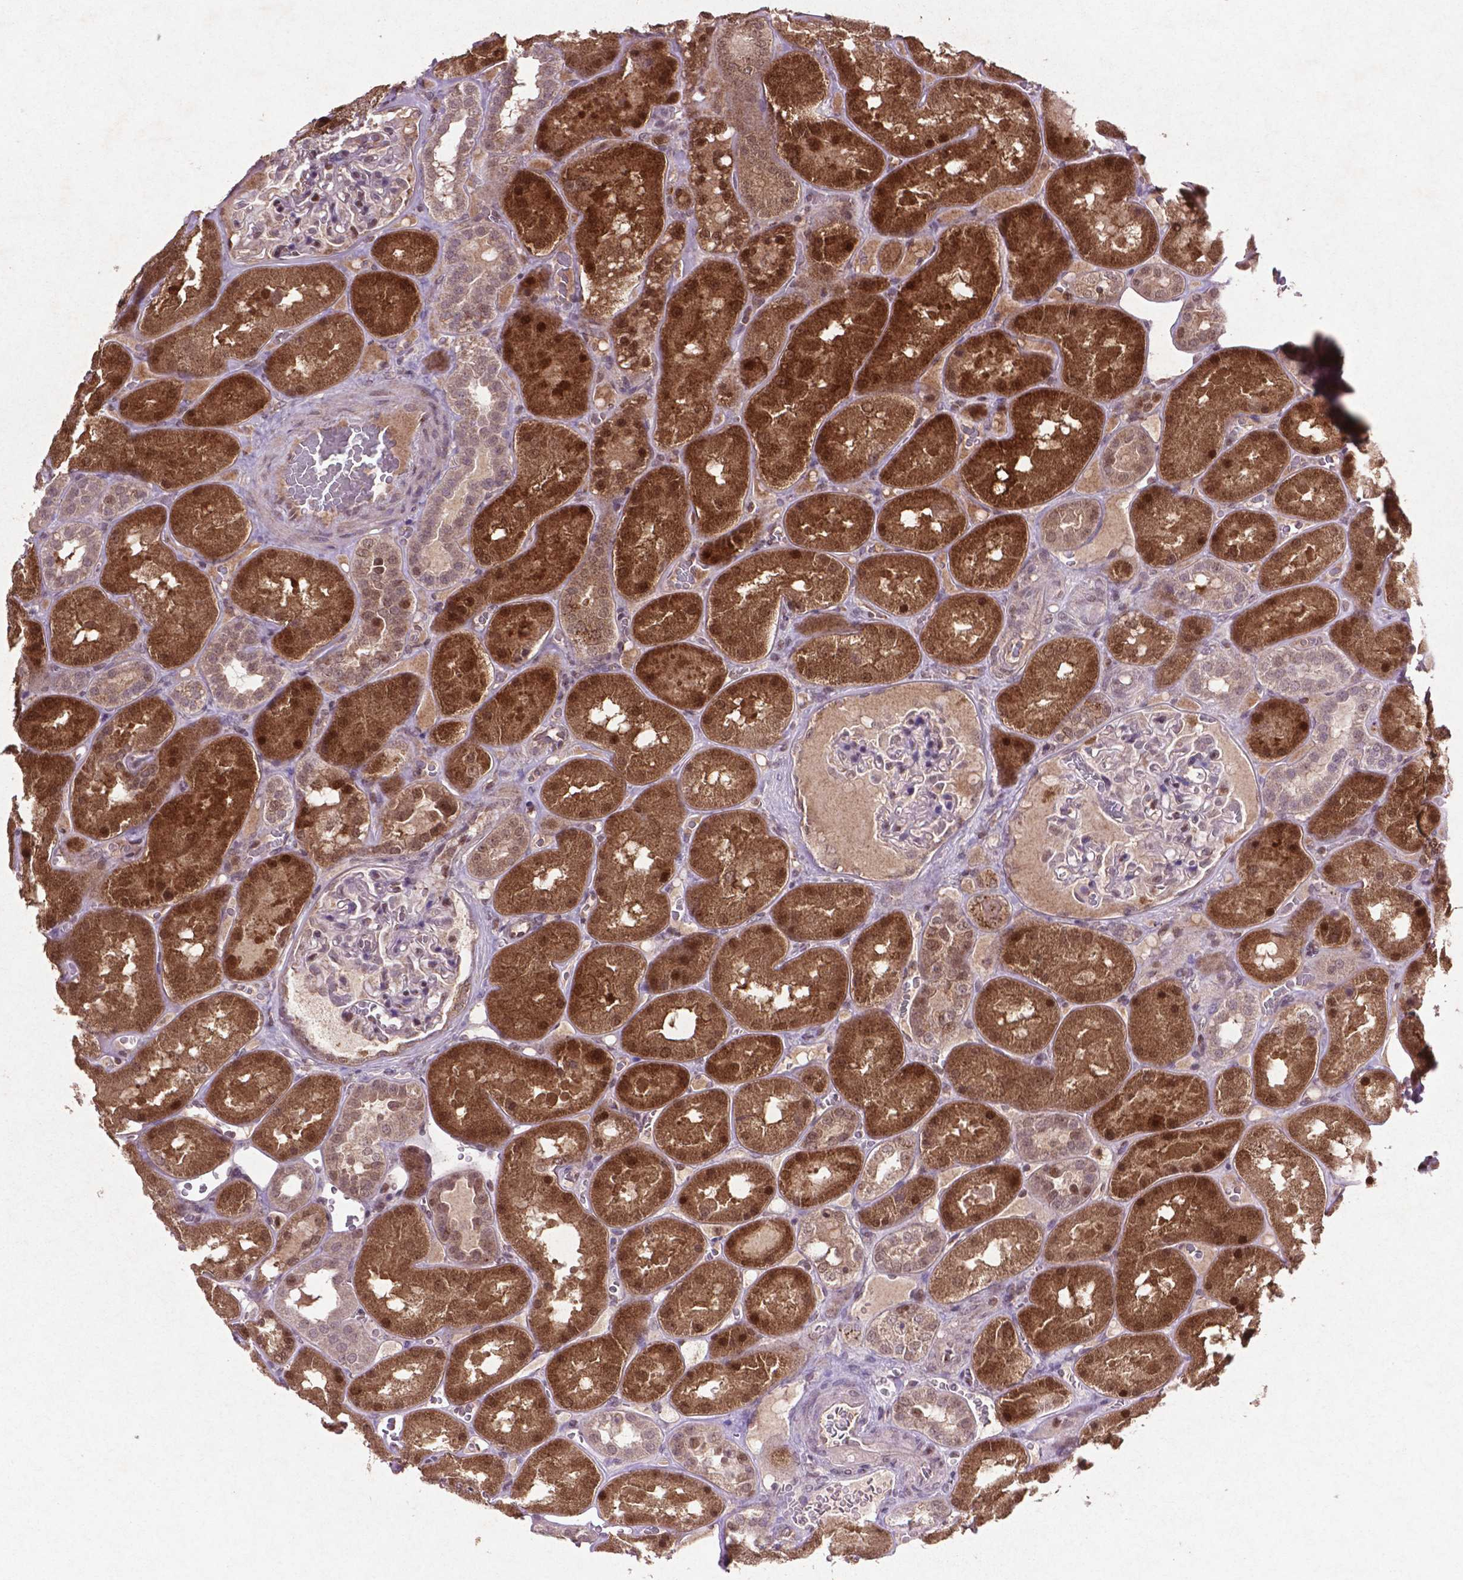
{"staining": {"intensity": "moderate", "quantity": "<25%", "location": "nuclear"}, "tissue": "kidney", "cell_type": "Cells in glomeruli", "image_type": "normal", "snomed": [{"axis": "morphology", "description": "Normal tissue, NOS"}, {"axis": "topography", "description": "Kidney"}], "caption": "Protein staining displays moderate nuclear staining in approximately <25% of cells in glomeruli in benign kidney.", "gene": "GLRX", "patient": {"sex": "male", "age": 73}}